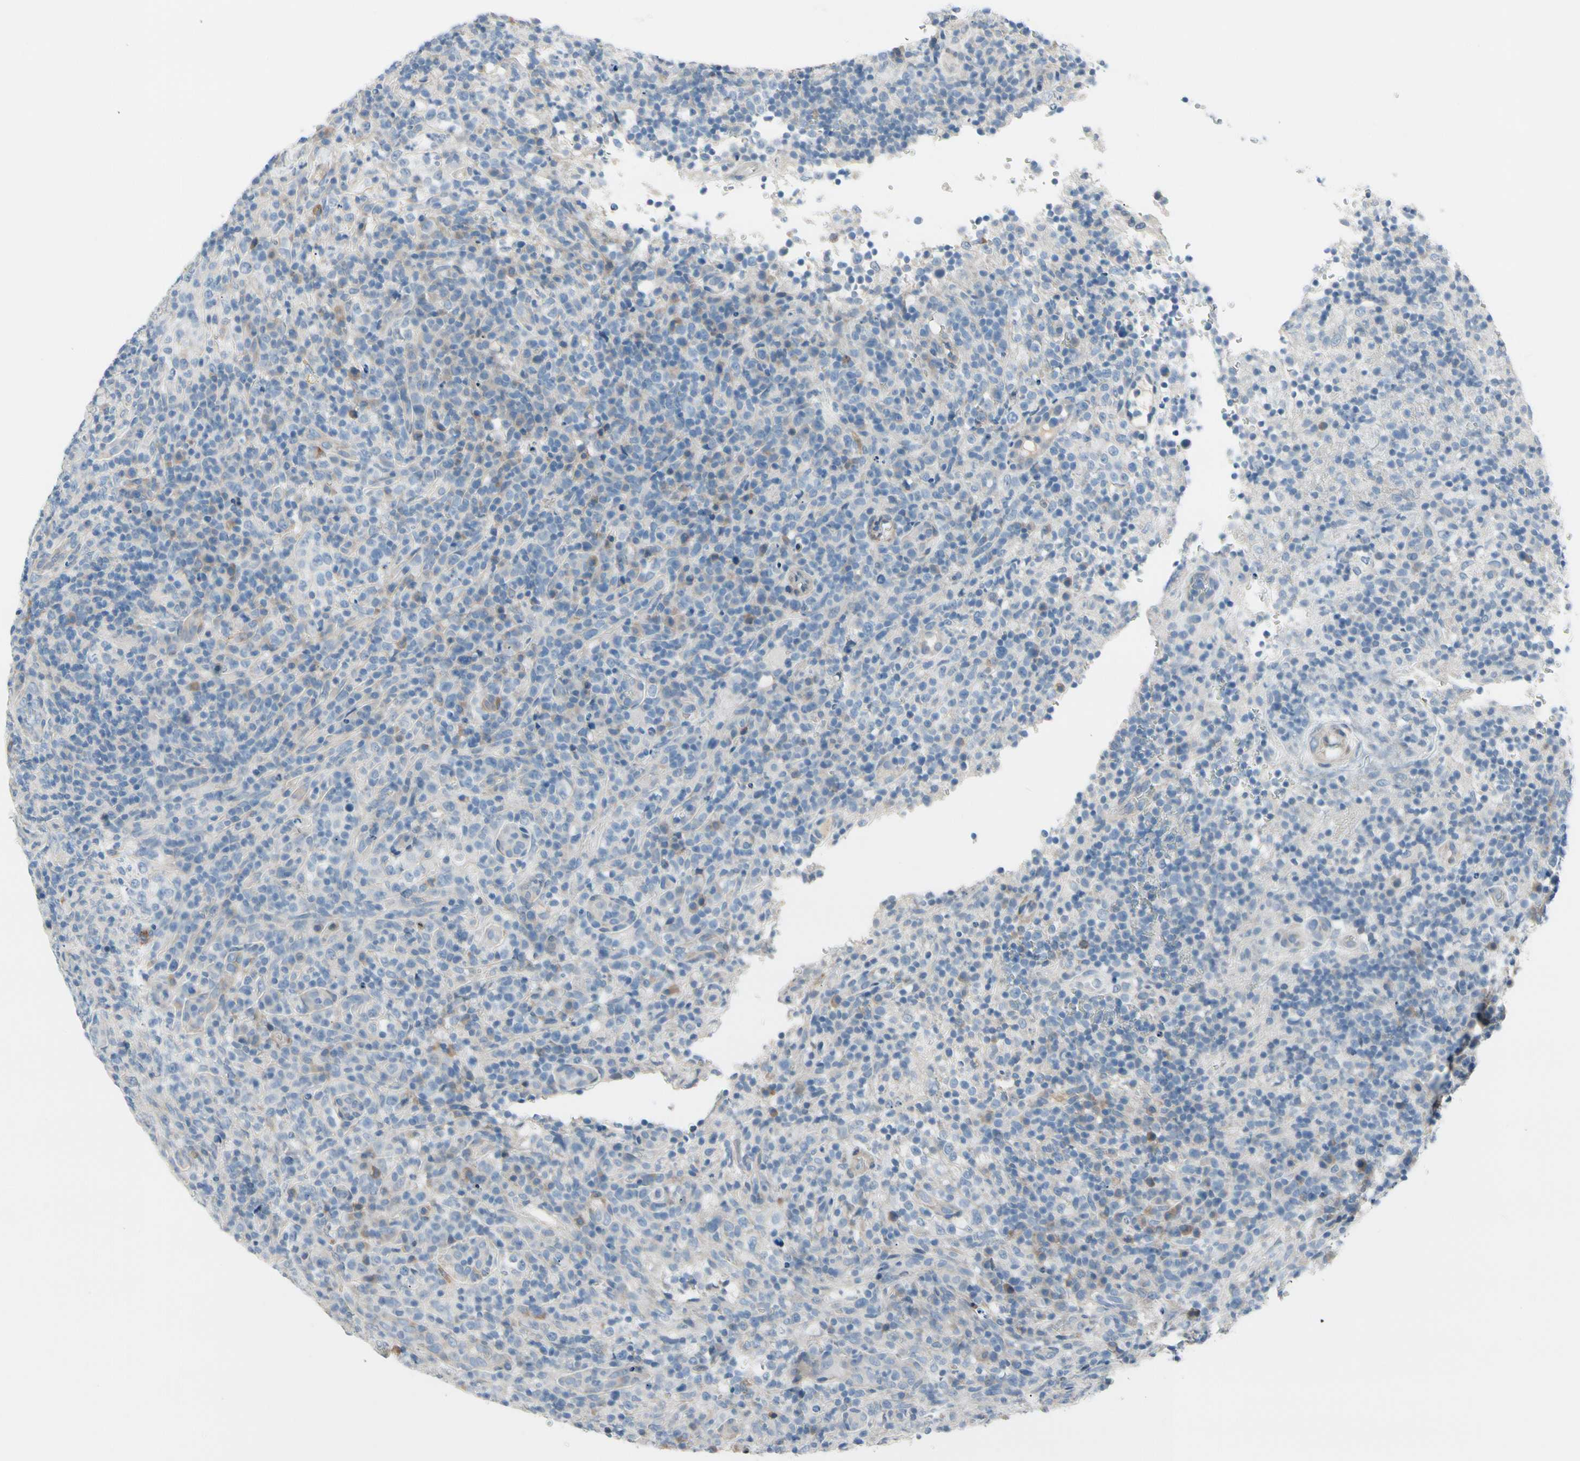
{"staining": {"intensity": "weak", "quantity": "<25%", "location": "cytoplasmic/membranous"}, "tissue": "lymphoma", "cell_type": "Tumor cells", "image_type": "cancer", "snomed": [{"axis": "morphology", "description": "Malignant lymphoma, non-Hodgkin's type, High grade"}, {"axis": "topography", "description": "Lymph node"}], "caption": "Protein analysis of high-grade malignant lymphoma, non-Hodgkin's type displays no significant staining in tumor cells.", "gene": "MAP2", "patient": {"sex": "female", "age": 76}}